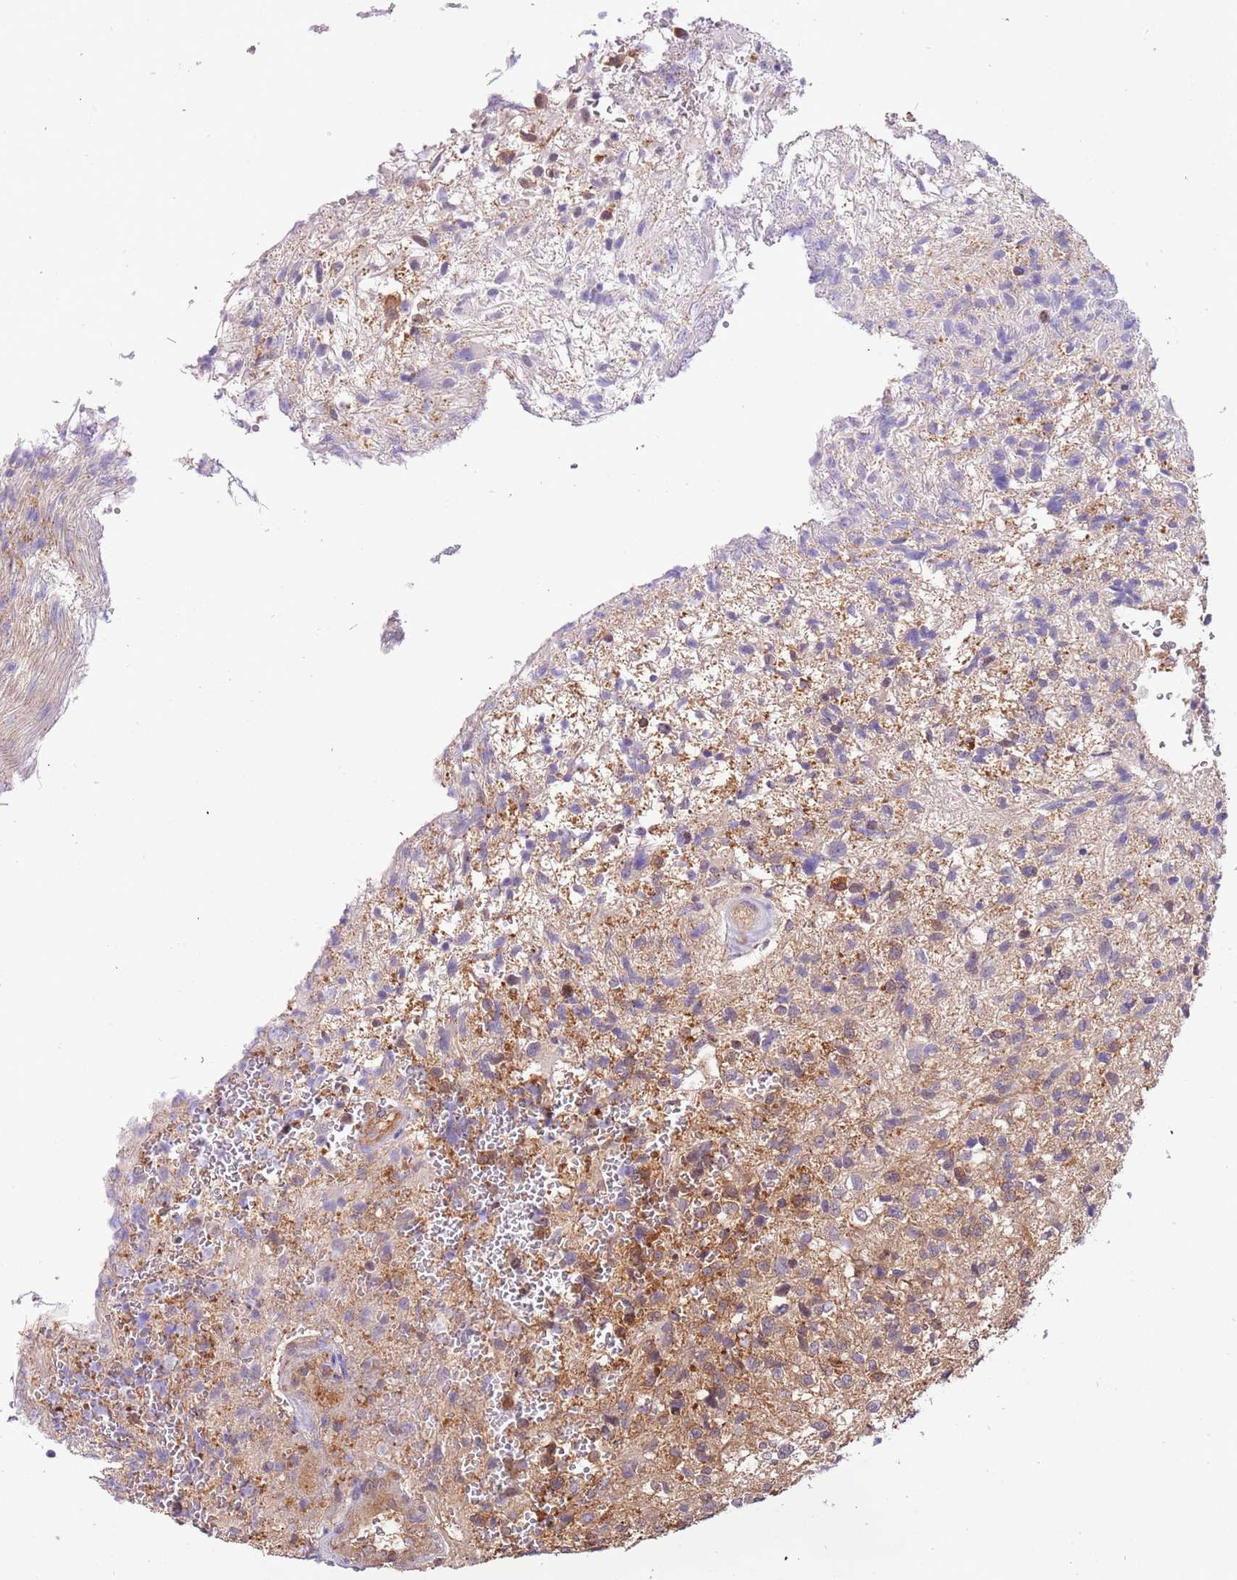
{"staining": {"intensity": "weak", "quantity": "<25%", "location": "cytoplasmic/membranous"}, "tissue": "glioma", "cell_type": "Tumor cells", "image_type": "cancer", "snomed": [{"axis": "morphology", "description": "Glioma, malignant, High grade"}, {"axis": "topography", "description": "Brain"}], "caption": "Protein analysis of malignant high-grade glioma reveals no significant staining in tumor cells. (Stains: DAB IHC with hematoxylin counter stain, Microscopy: brightfield microscopy at high magnification).", "gene": "STIP1", "patient": {"sex": "male", "age": 56}}